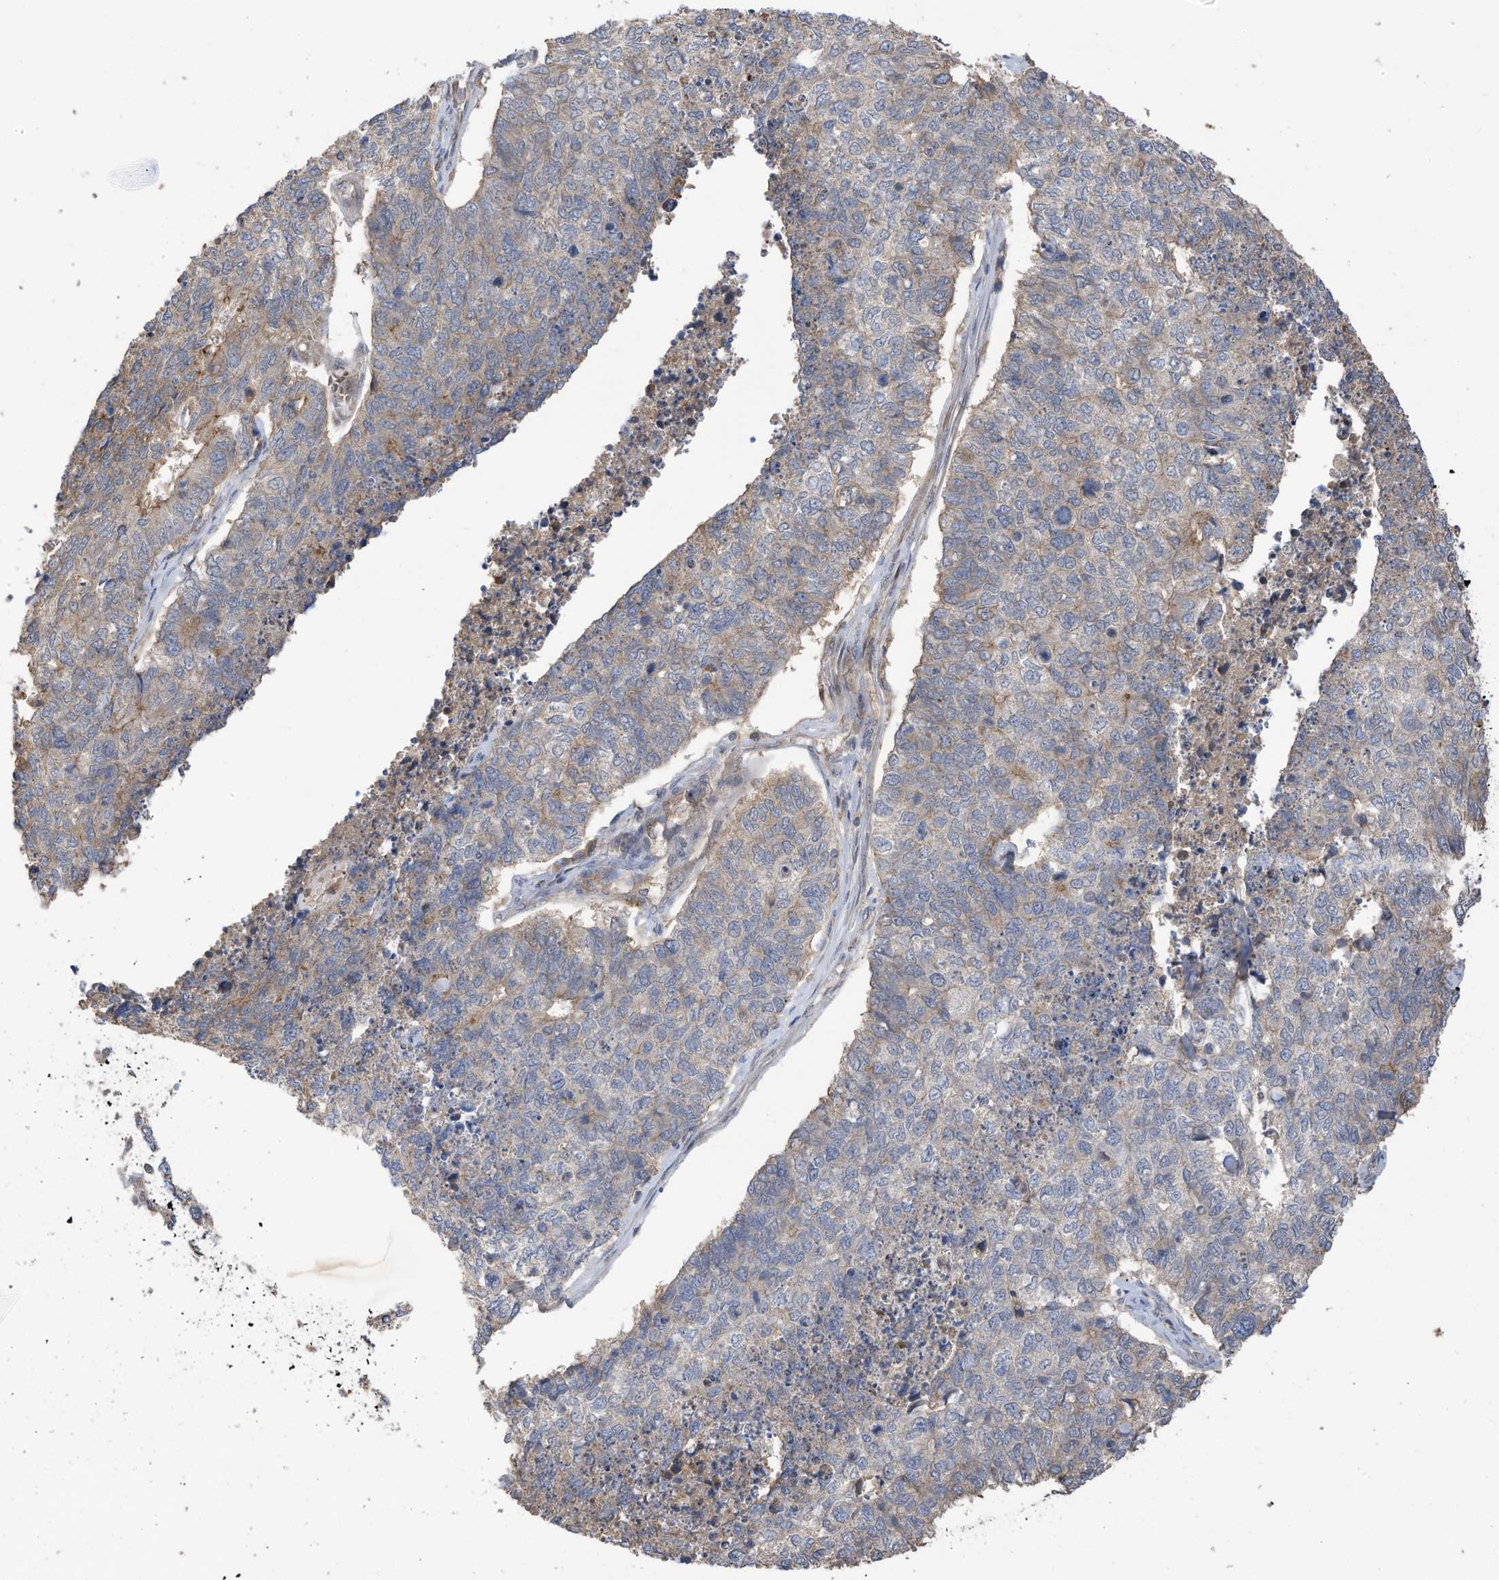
{"staining": {"intensity": "weak", "quantity": "<25%", "location": "cytoplasmic/membranous"}, "tissue": "cervical cancer", "cell_type": "Tumor cells", "image_type": "cancer", "snomed": [{"axis": "morphology", "description": "Squamous cell carcinoma, NOS"}, {"axis": "topography", "description": "Cervix"}], "caption": "Human cervical cancer stained for a protein using immunohistochemistry (IHC) reveals no expression in tumor cells.", "gene": "REC8", "patient": {"sex": "female", "age": 63}}